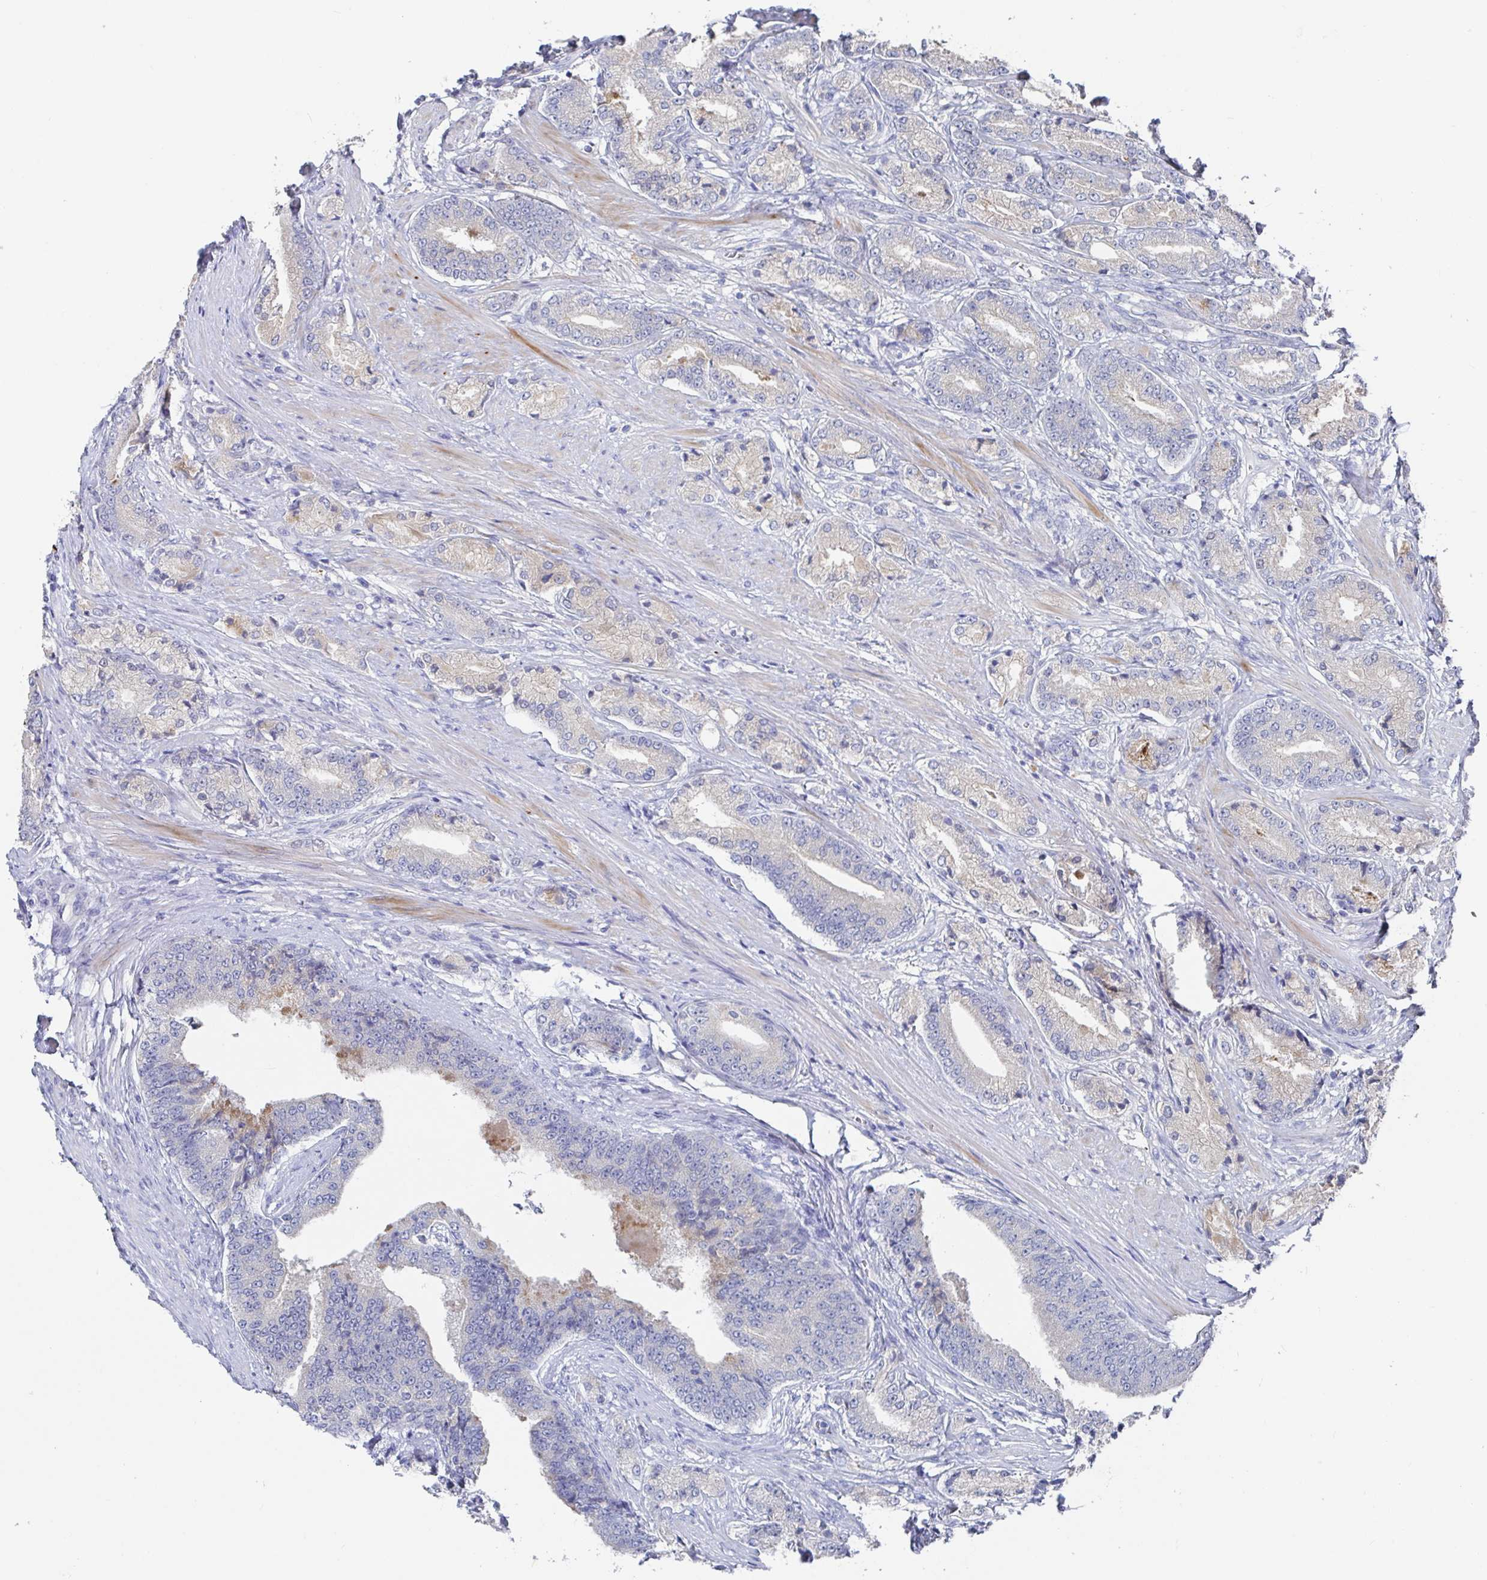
{"staining": {"intensity": "negative", "quantity": "none", "location": "none"}, "tissue": "prostate cancer", "cell_type": "Tumor cells", "image_type": "cancer", "snomed": [{"axis": "morphology", "description": "Adenocarcinoma, High grade"}, {"axis": "topography", "description": "Prostate and seminal vesicle, NOS"}], "caption": "A high-resolution micrograph shows IHC staining of prostate cancer (adenocarcinoma (high-grade)), which reveals no significant expression in tumor cells.", "gene": "GPR148", "patient": {"sex": "male", "age": 61}}